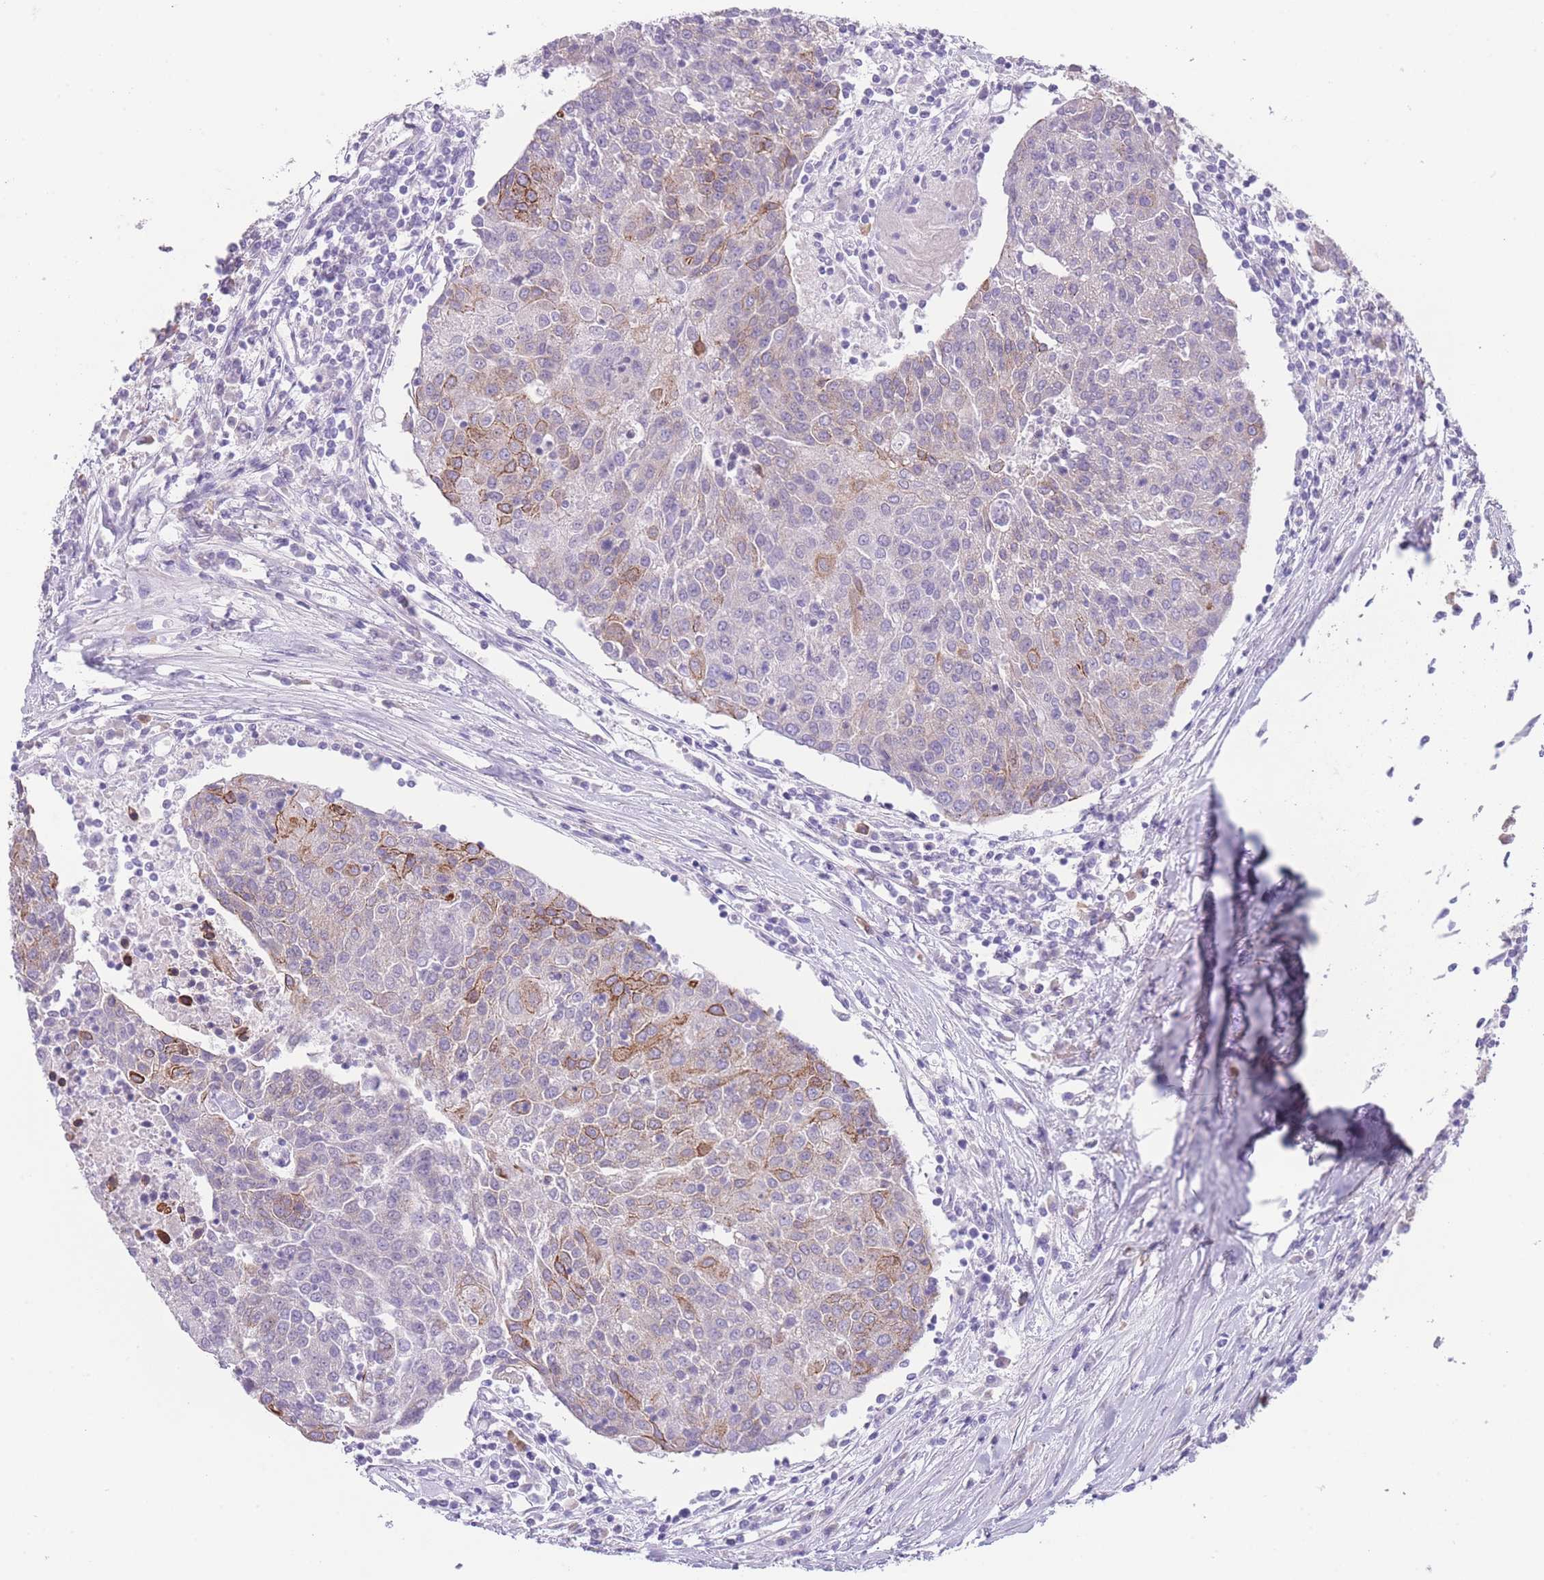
{"staining": {"intensity": "moderate", "quantity": "25%-75%", "location": "cytoplasmic/membranous"}, "tissue": "urothelial cancer", "cell_type": "Tumor cells", "image_type": "cancer", "snomed": [{"axis": "morphology", "description": "Urothelial carcinoma, High grade"}, {"axis": "topography", "description": "Urinary bladder"}], "caption": "This photomicrograph displays immunohistochemistry (IHC) staining of urothelial cancer, with medium moderate cytoplasmic/membranous staining in approximately 25%-75% of tumor cells.", "gene": "DCANP1", "patient": {"sex": "female", "age": 85}}